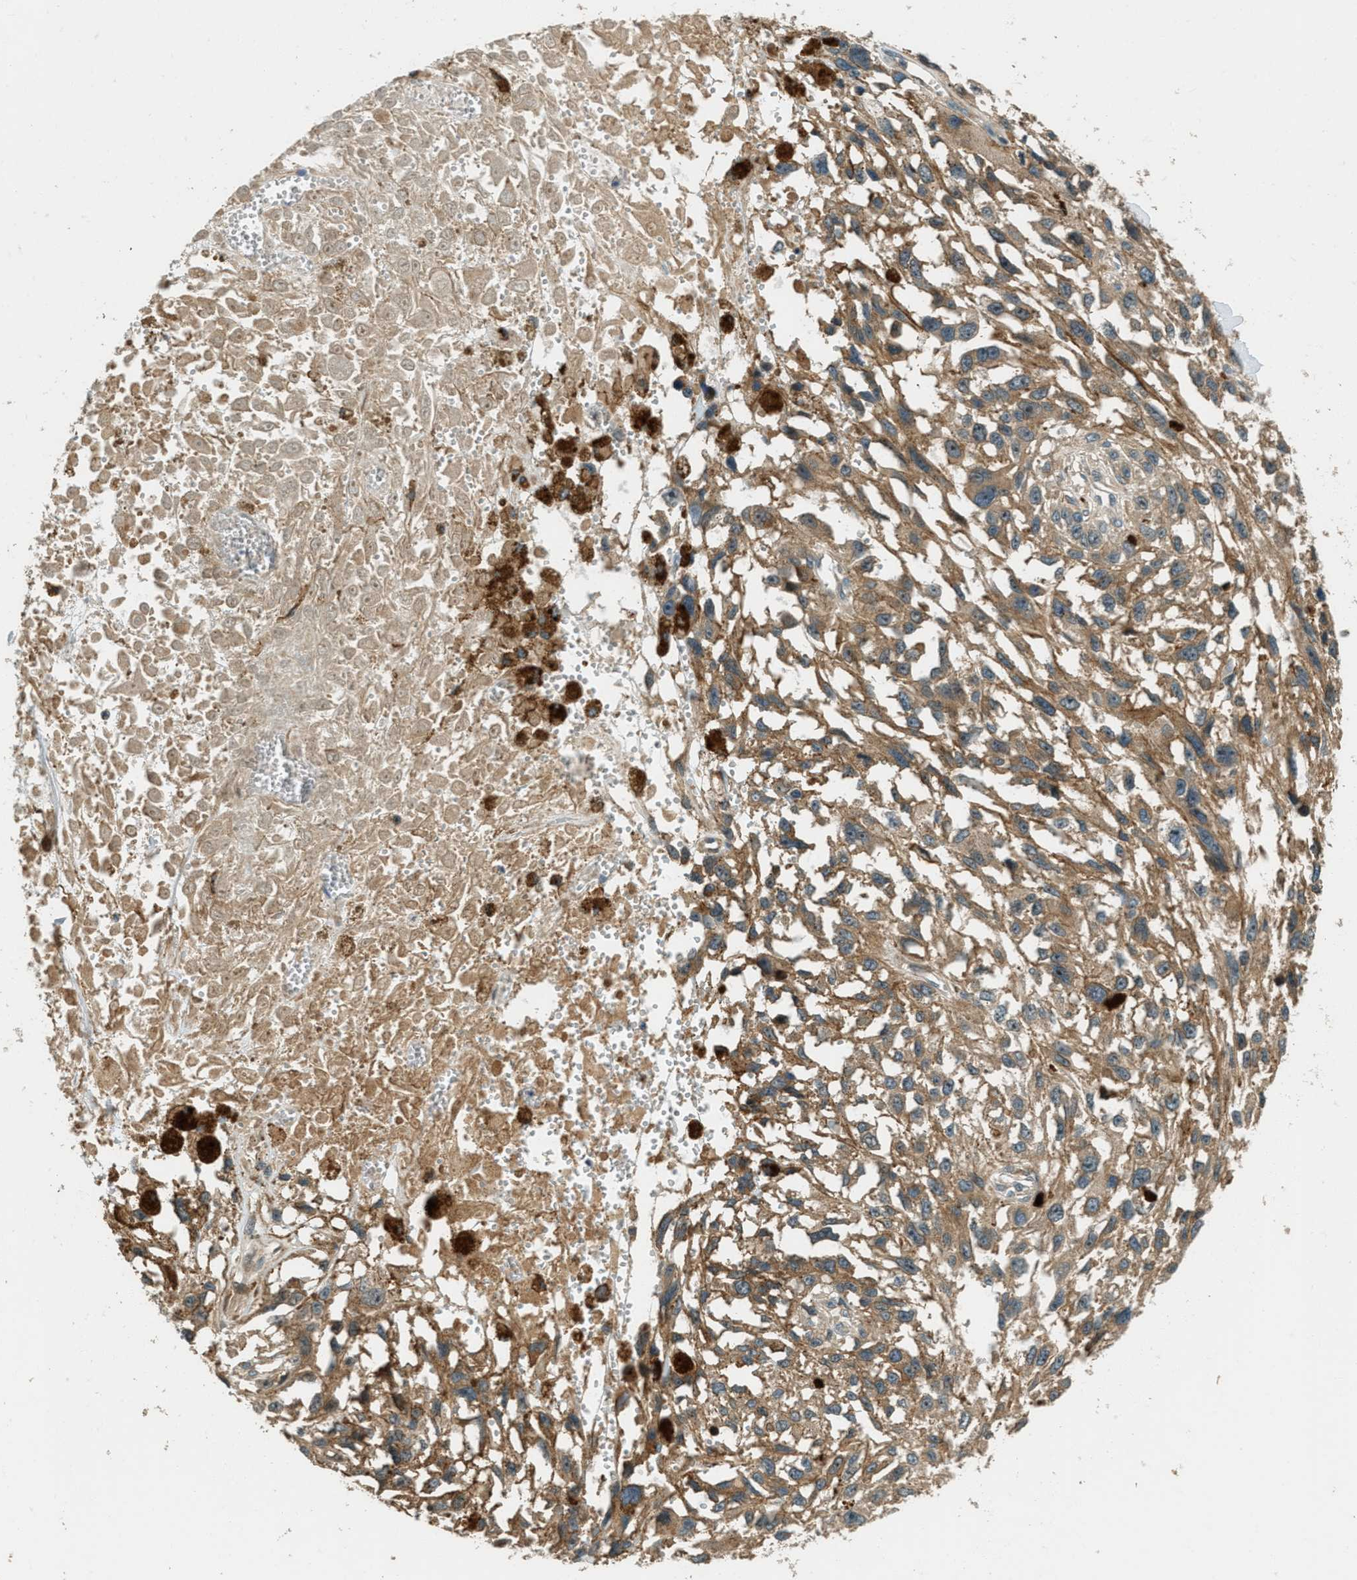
{"staining": {"intensity": "moderate", "quantity": ">75%", "location": "cytoplasmic/membranous"}, "tissue": "melanoma", "cell_type": "Tumor cells", "image_type": "cancer", "snomed": [{"axis": "morphology", "description": "Malignant melanoma, Metastatic site"}, {"axis": "topography", "description": "Lymph node"}], "caption": "The immunohistochemical stain highlights moderate cytoplasmic/membranous positivity in tumor cells of malignant melanoma (metastatic site) tissue.", "gene": "PTPN23", "patient": {"sex": "male", "age": 59}}